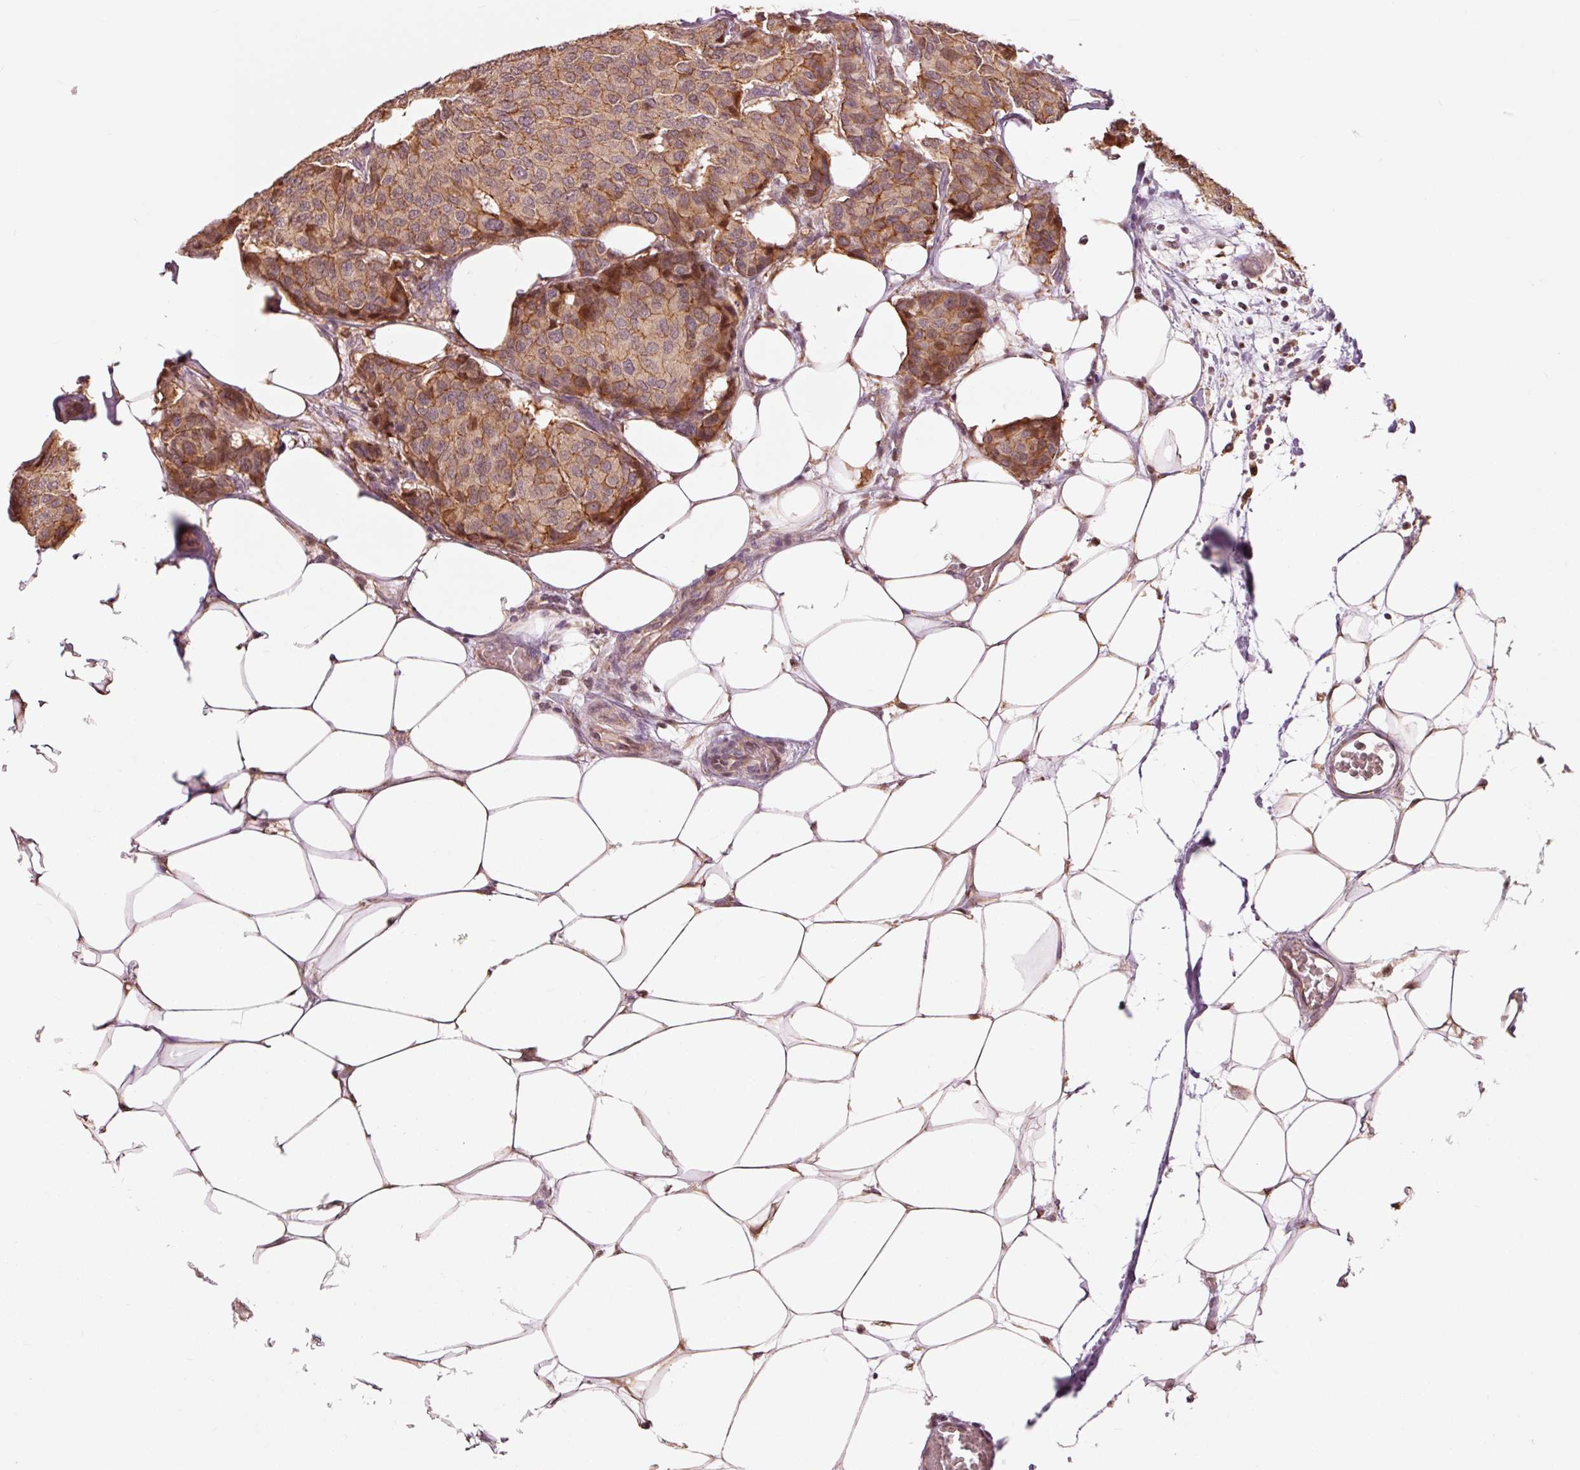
{"staining": {"intensity": "moderate", "quantity": ">75%", "location": "cytoplasmic/membranous"}, "tissue": "breast cancer", "cell_type": "Tumor cells", "image_type": "cancer", "snomed": [{"axis": "morphology", "description": "Duct carcinoma"}, {"axis": "topography", "description": "Breast"}], "caption": "Brown immunohistochemical staining in human breast cancer demonstrates moderate cytoplasmic/membranous expression in about >75% of tumor cells. Nuclei are stained in blue.", "gene": "DAPP1", "patient": {"sex": "female", "age": 75}}